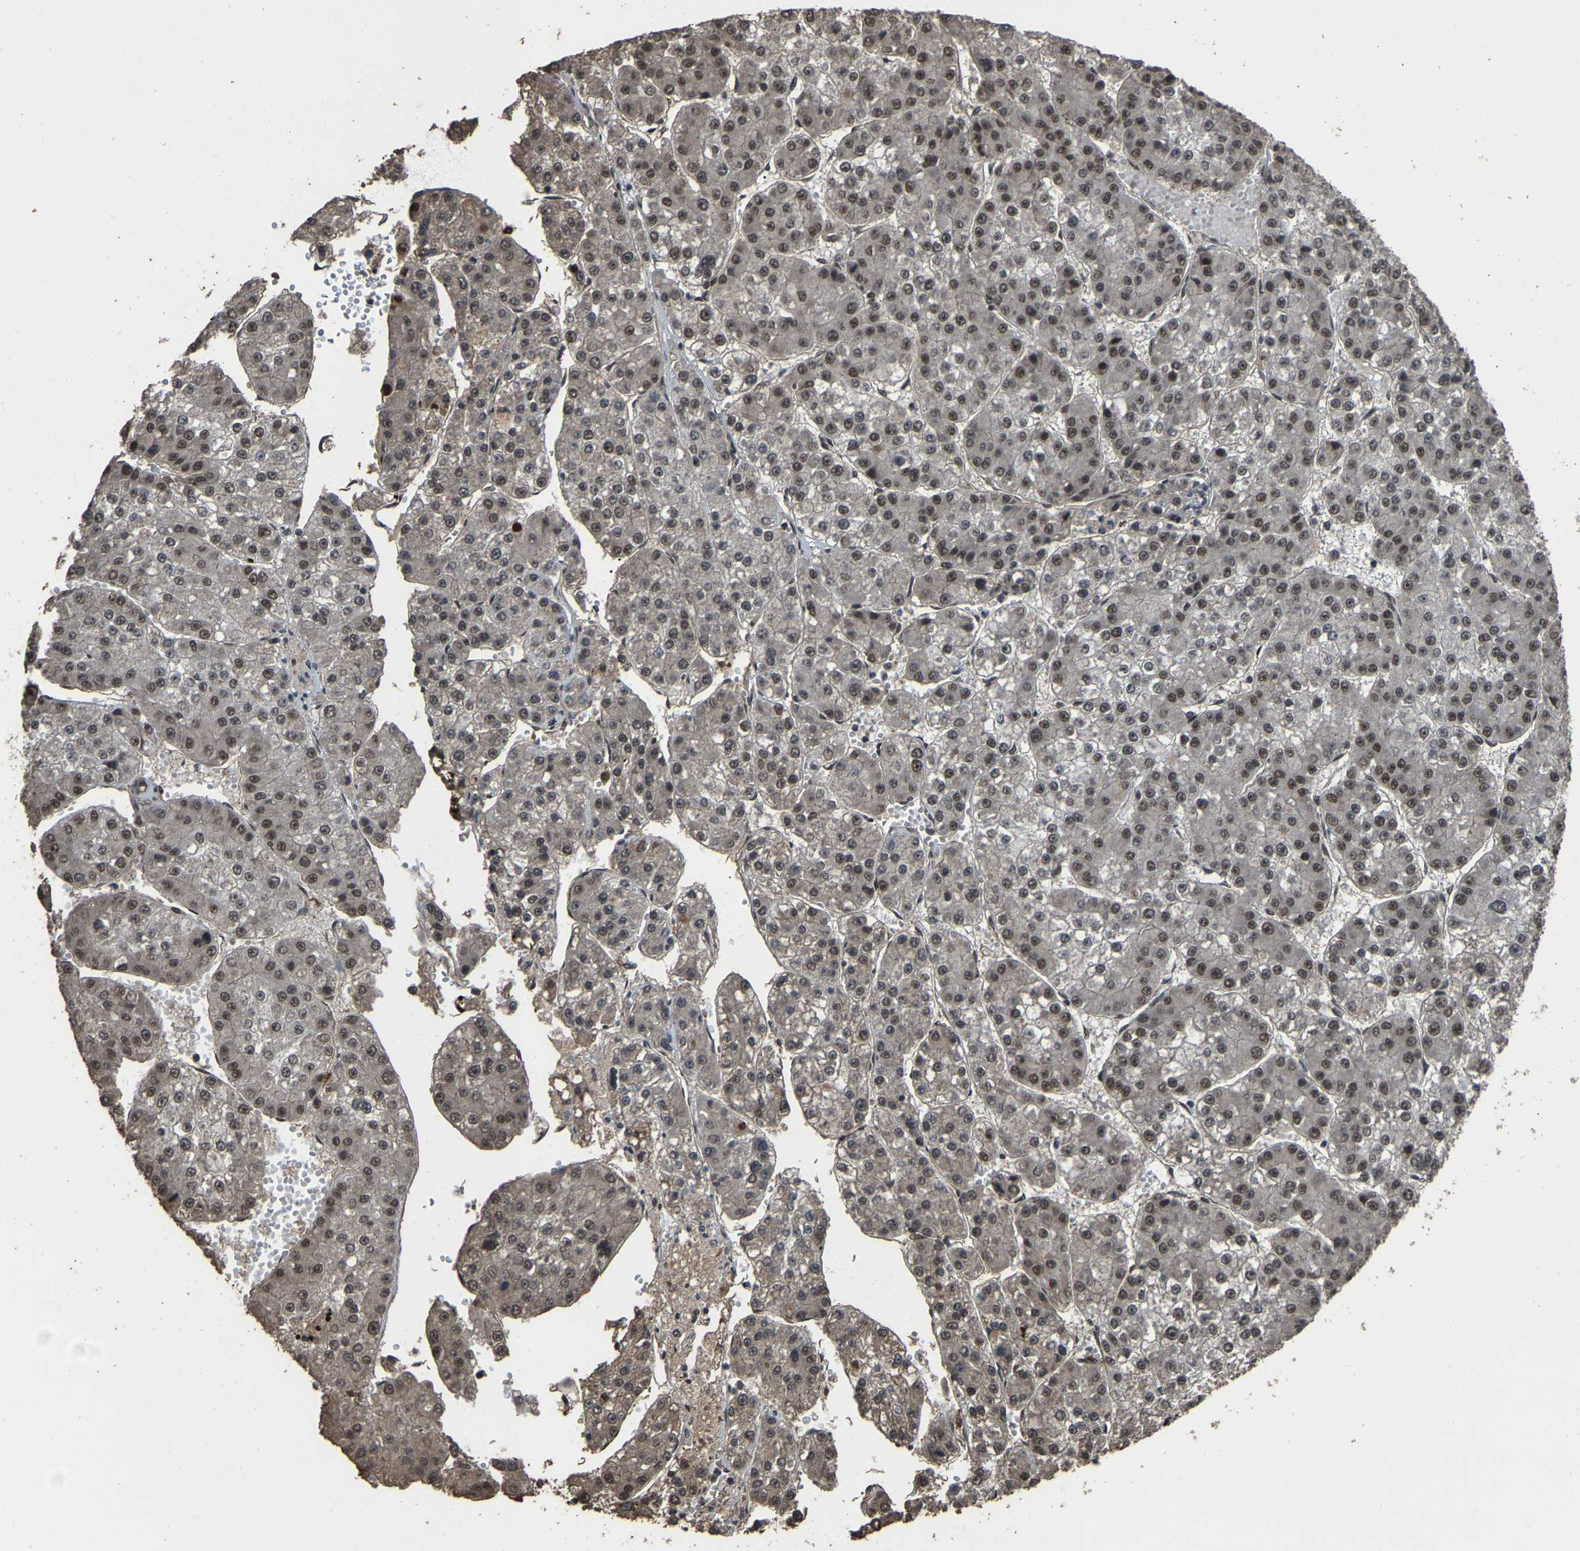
{"staining": {"intensity": "moderate", "quantity": ">75%", "location": "nuclear"}, "tissue": "liver cancer", "cell_type": "Tumor cells", "image_type": "cancer", "snomed": [{"axis": "morphology", "description": "Carcinoma, Hepatocellular, NOS"}, {"axis": "topography", "description": "Liver"}], "caption": "Immunohistochemistry of liver cancer reveals medium levels of moderate nuclear expression in approximately >75% of tumor cells.", "gene": "ARHGAP23", "patient": {"sex": "female", "age": 73}}